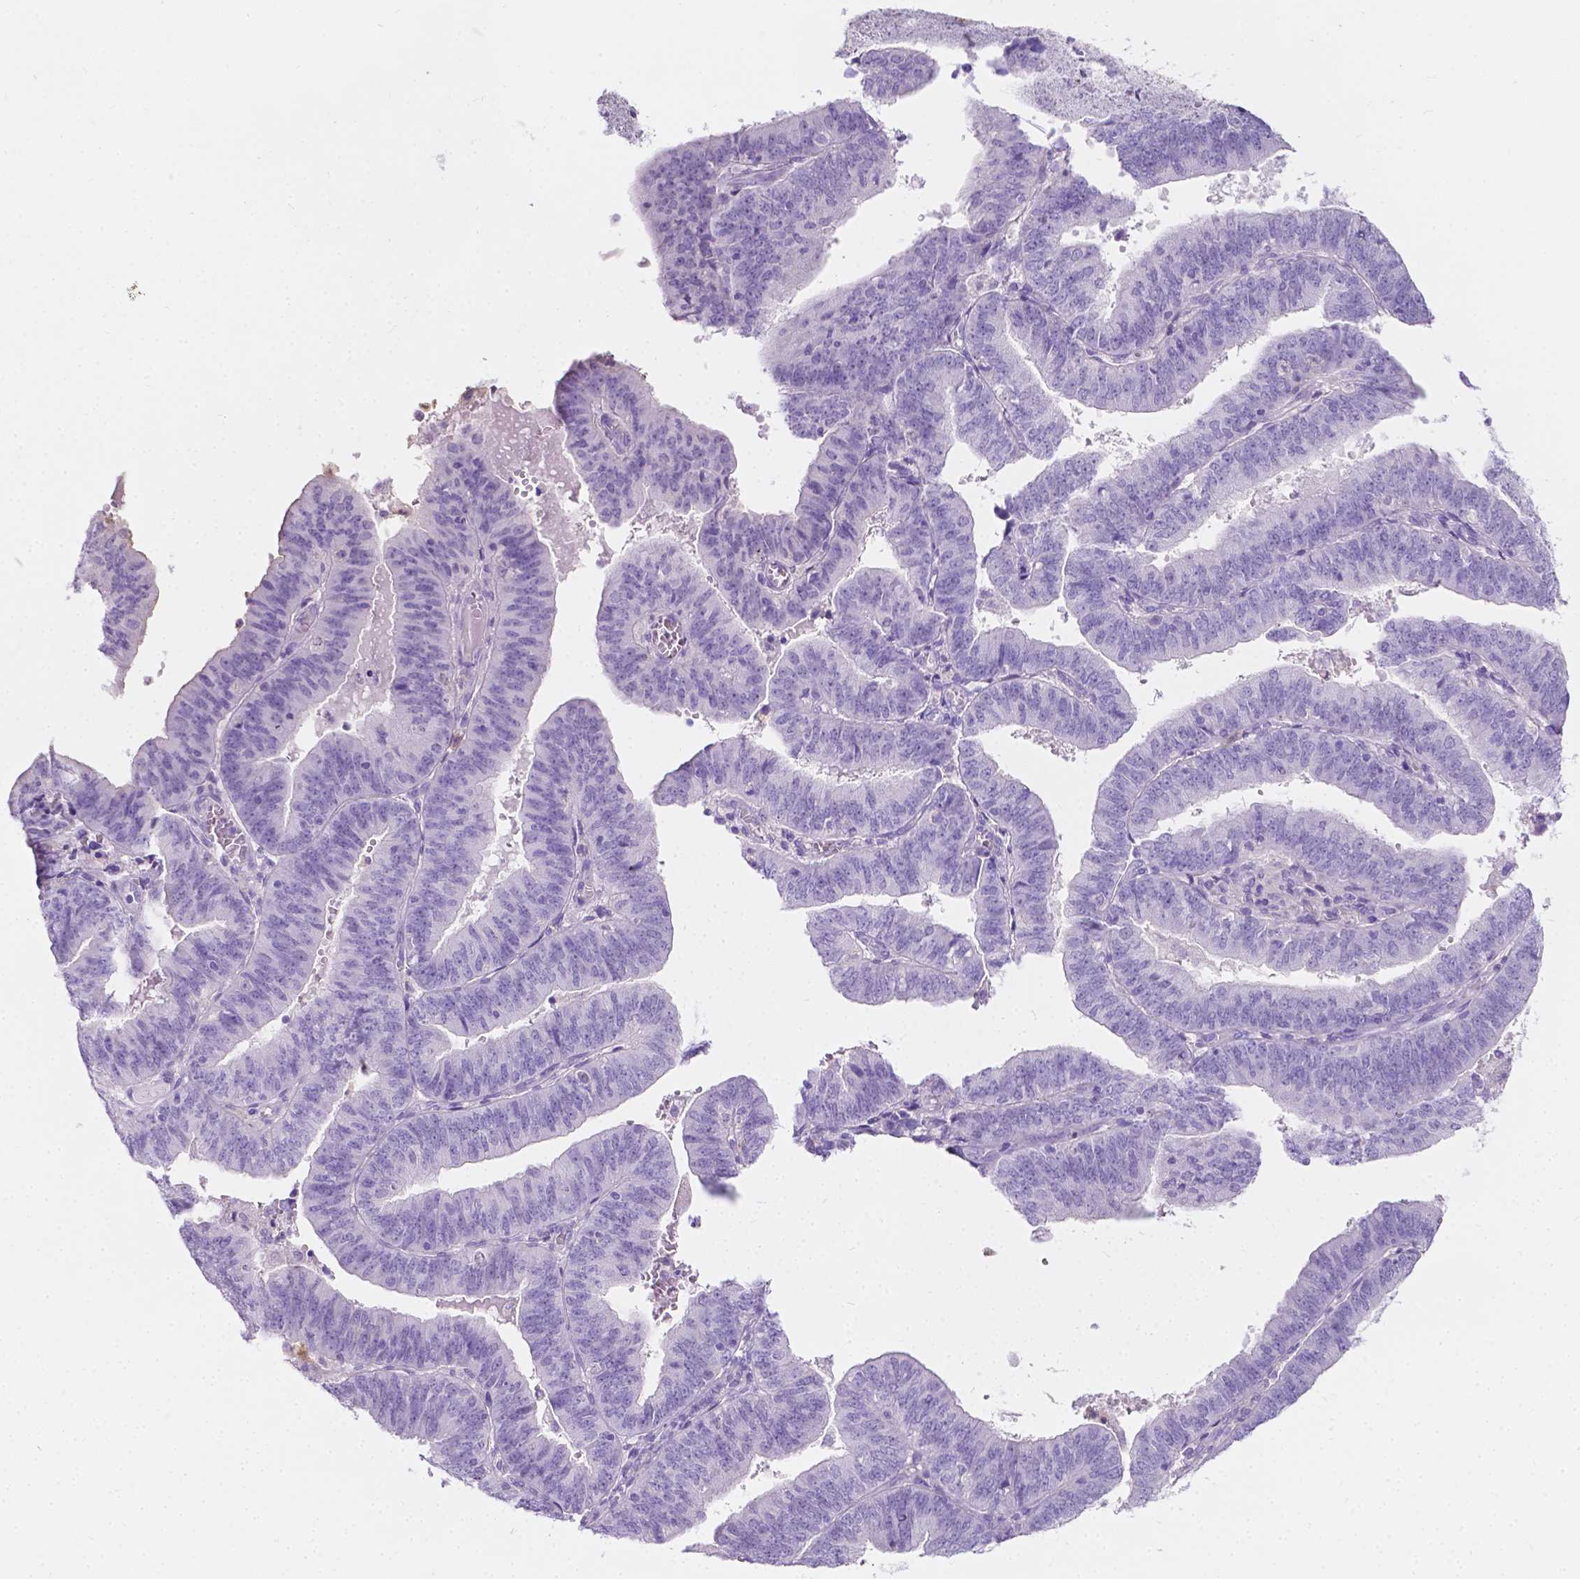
{"staining": {"intensity": "negative", "quantity": "none", "location": "none"}, "tissue": "endometrial cancer", "cell_type": "Tumor cells", "image_type": "cancer", "snomed": [{"axis": "morphology", "description": "Adenocarcinoma, NOS"}, {"axis": "topography", "description": "Endometrium"}], "caption": "This is an immunohistochemistry micrograph of endometrial cancer. There is no expression in tumor cells.", "gene": "GNAO1", "patient": {"sex": "female", "age": 82}}